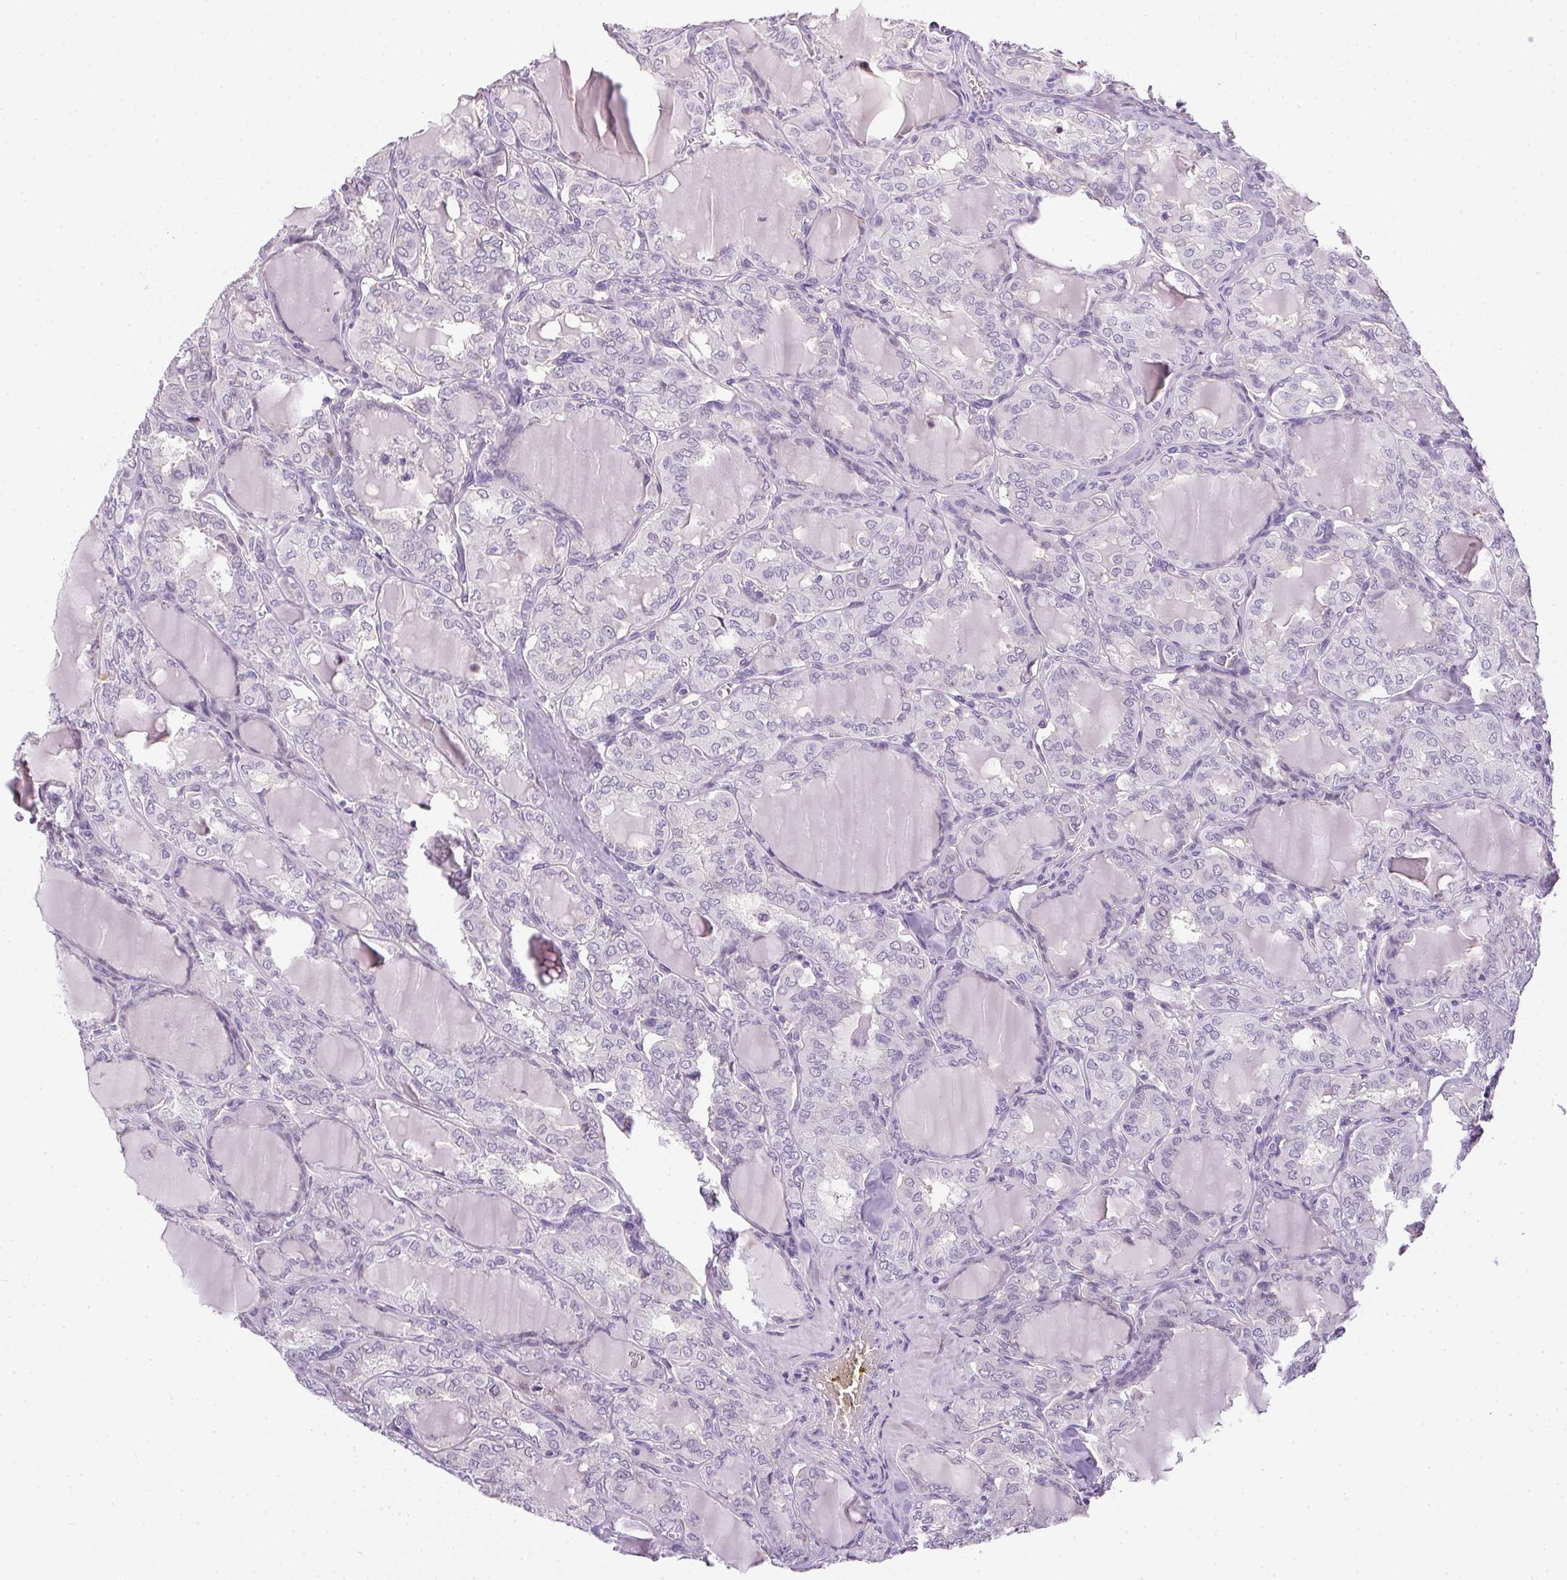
{"staining": {"intensity": "negative", "quantity": "none", "location": "none"}, "tissue": "thyroid cancer", "cell_type": "Tumor cells", "image_type": "cancer", "snomed": [{"axis": "morphology", "description": "Papillary adenocarcinoma, NOS"}, {"axis": "topography", "description": "Thyroid gland"}], "caption": "Tumor cells show no significant protein positivity in thyroid papillary adenocarcinoma.", "gene": "PRL", "patient": {"sex": "male", "age": 20}}